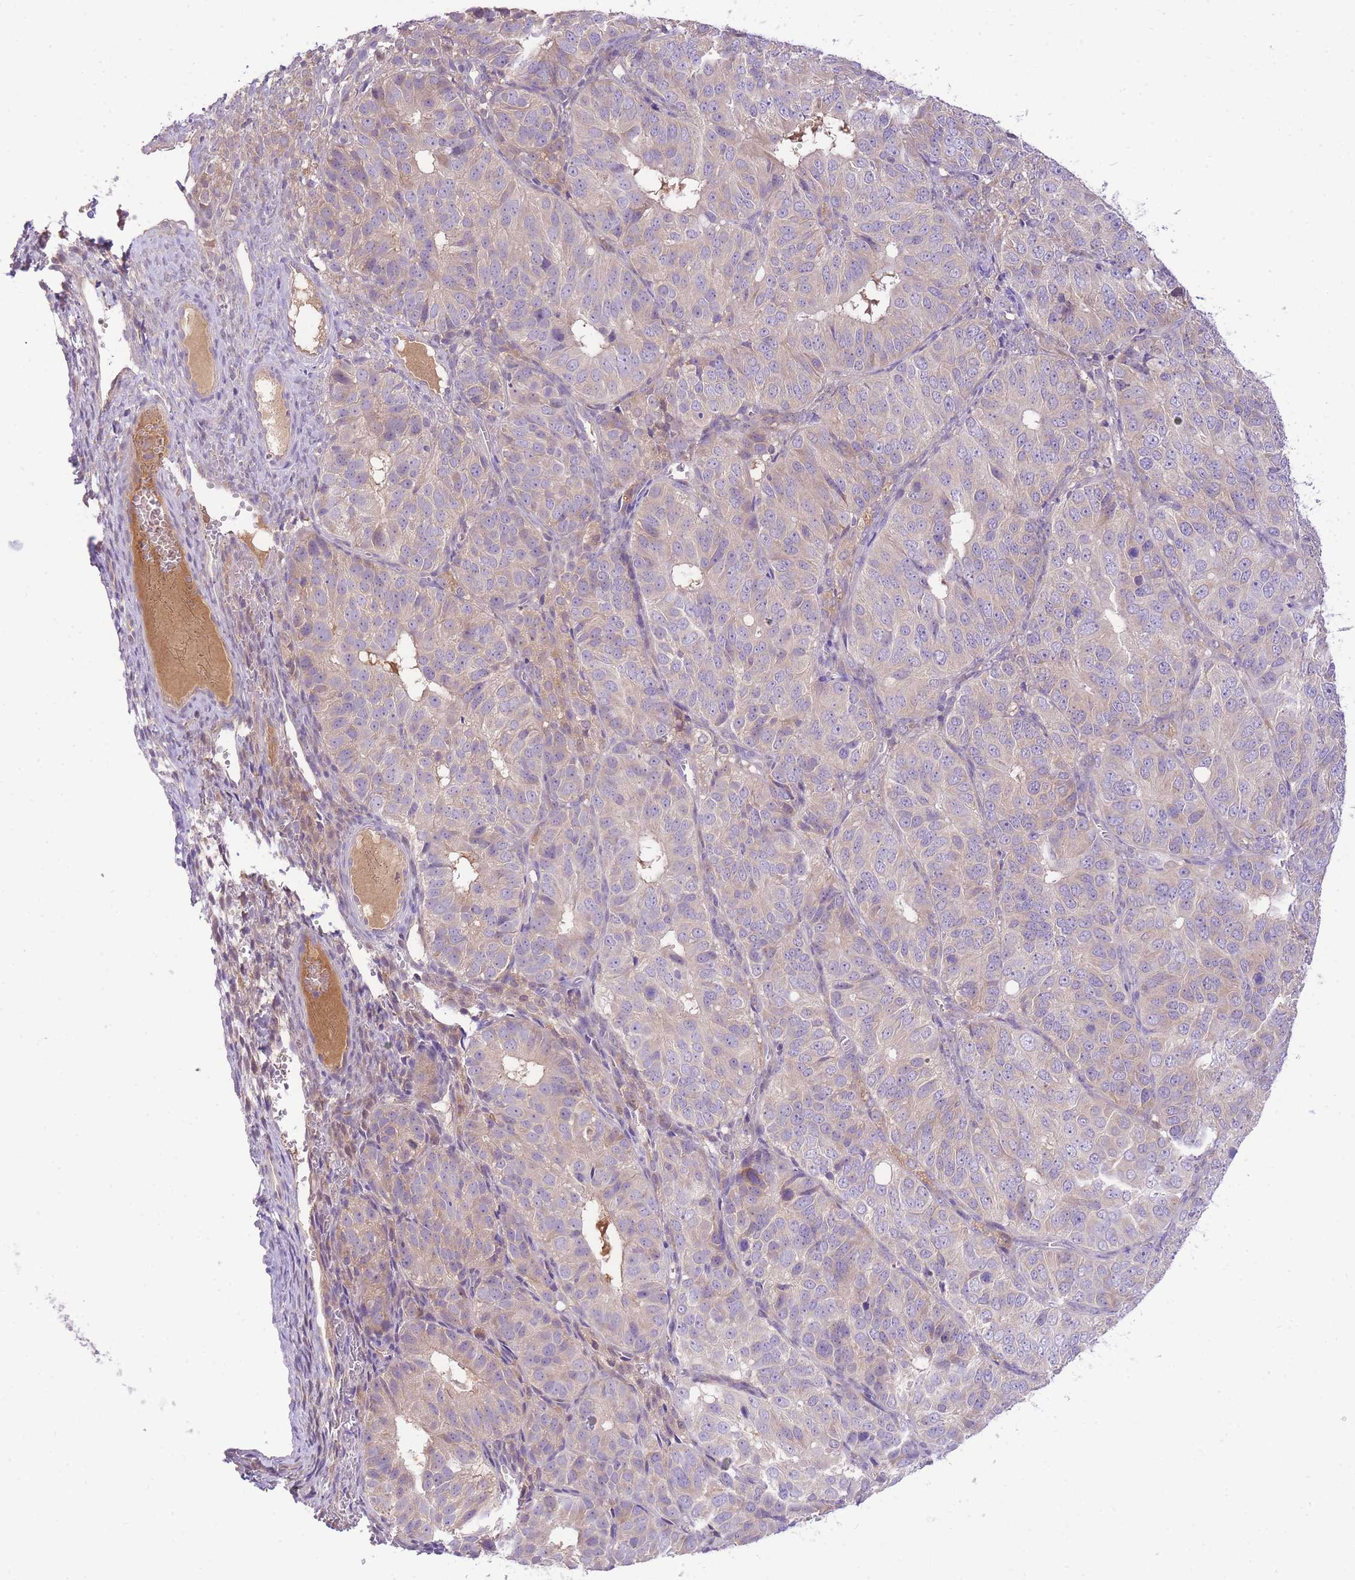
{"staining": {"intensity": "weak", "quantity": "<25%", "location": "cytoplasmic/membranous"}, "tissue": "ovarian cancer", "cell_type": "Tumor cells", "image_type": "cancer", "snomed": [{"axis": "morphology", "description": "Carcinoma, endometroid"}, {"axis": "topography", "description": "Ovary"}], "caption": "A photomicrograph of ovarian endometroid carcinoma stained for a protein exhibits no brown staining in tumor cells.", "gene": "LIPH", "patient": {"sex": "female", "age": 51}}